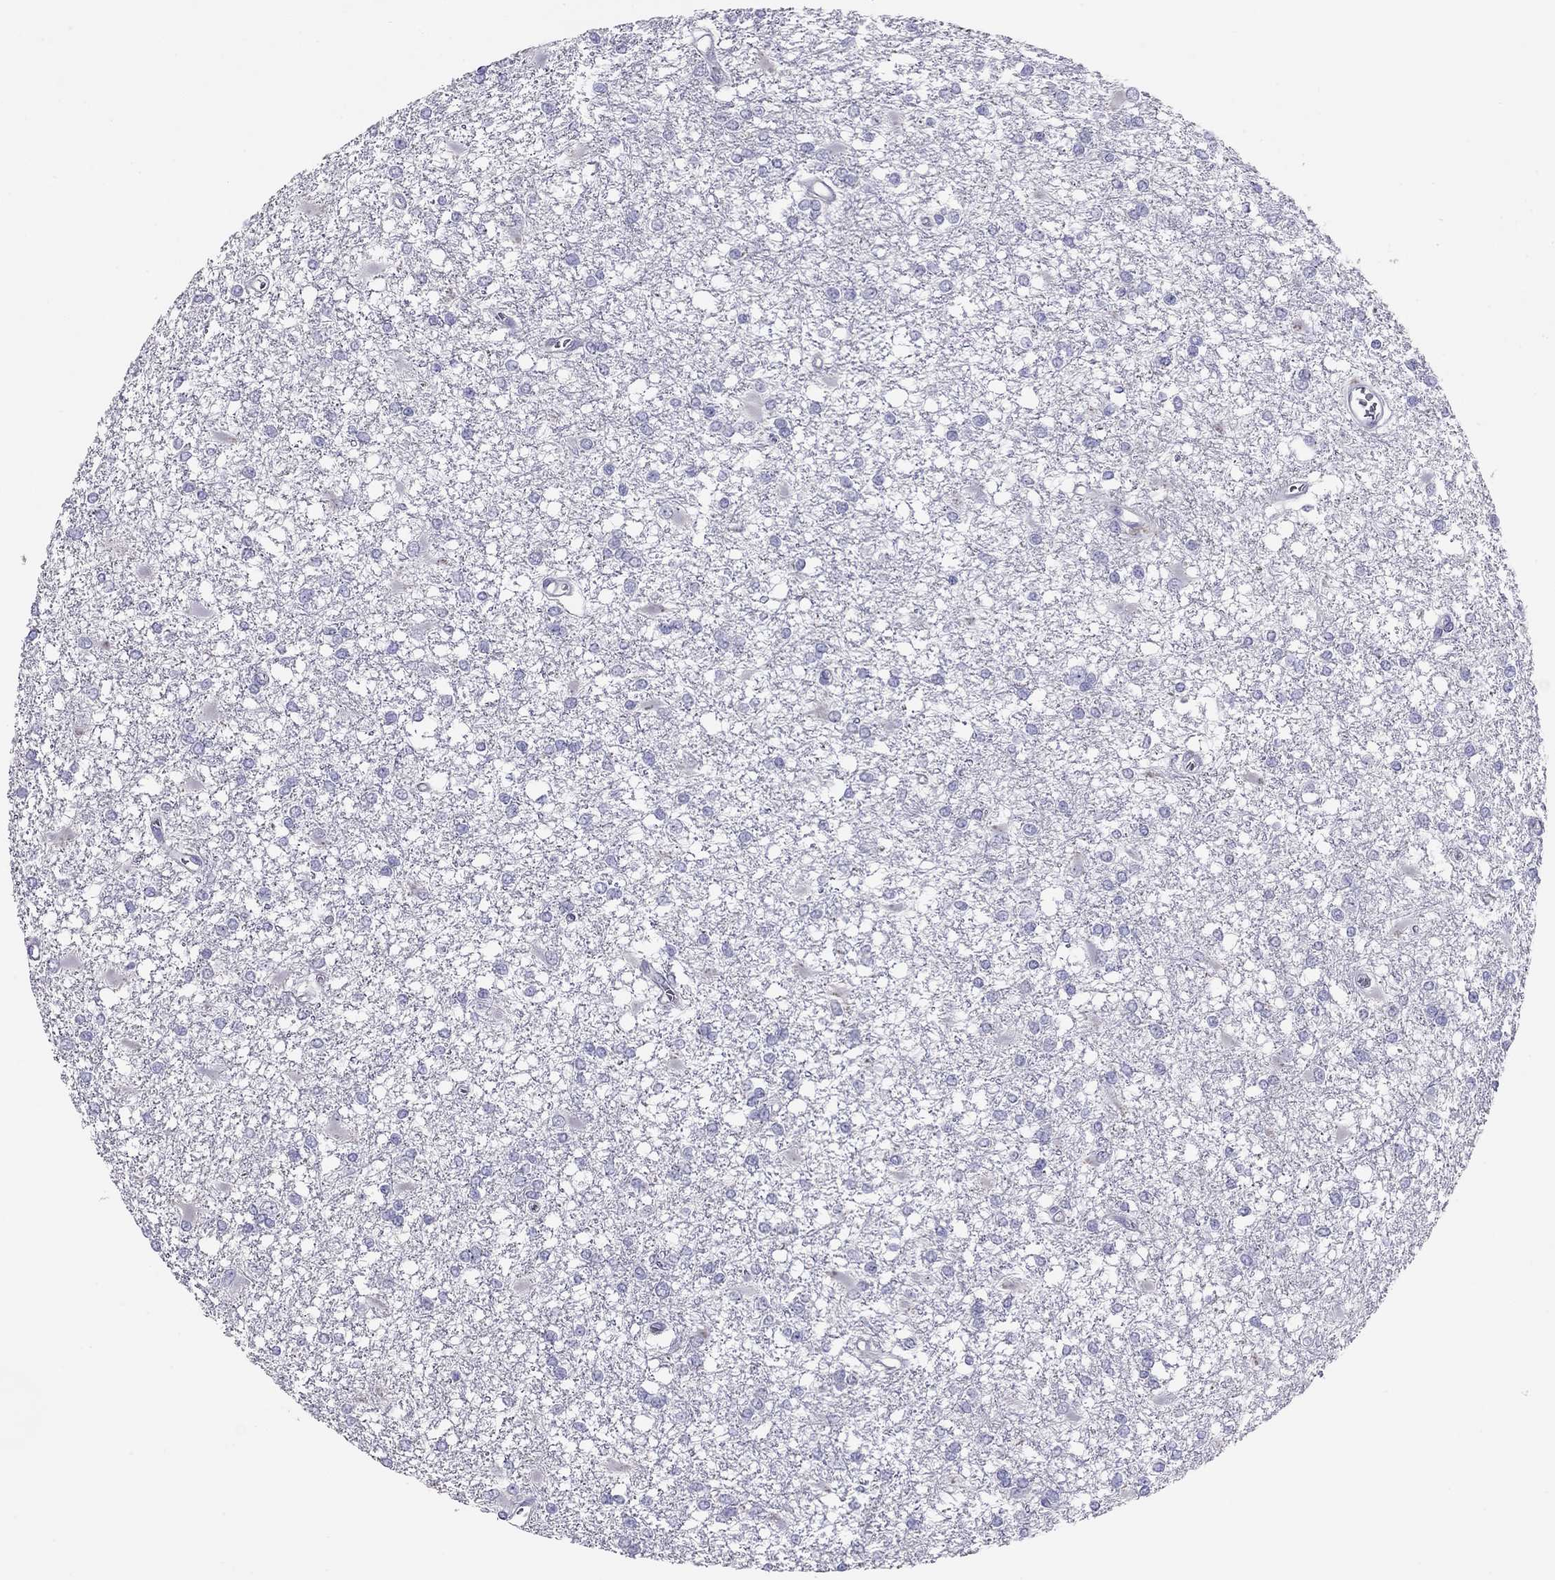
{"staining": {"intensity": "negative", "quantity": "none", "location": "none"}, "tissue": "glioma", "cell_type": "Tumor cells", "image_type": "cancer", "snomed": [{"axis": "morphology", "description": "Glioma, malignant, High grade"}, {"axis": "topography", "description": "Cerebral cortex"}], "caption": "A photomicrograph of human glioma is negative for staining in tumor cells.", "gene": "KCNV2", "patient": {"sex": "male", "age": 79}}